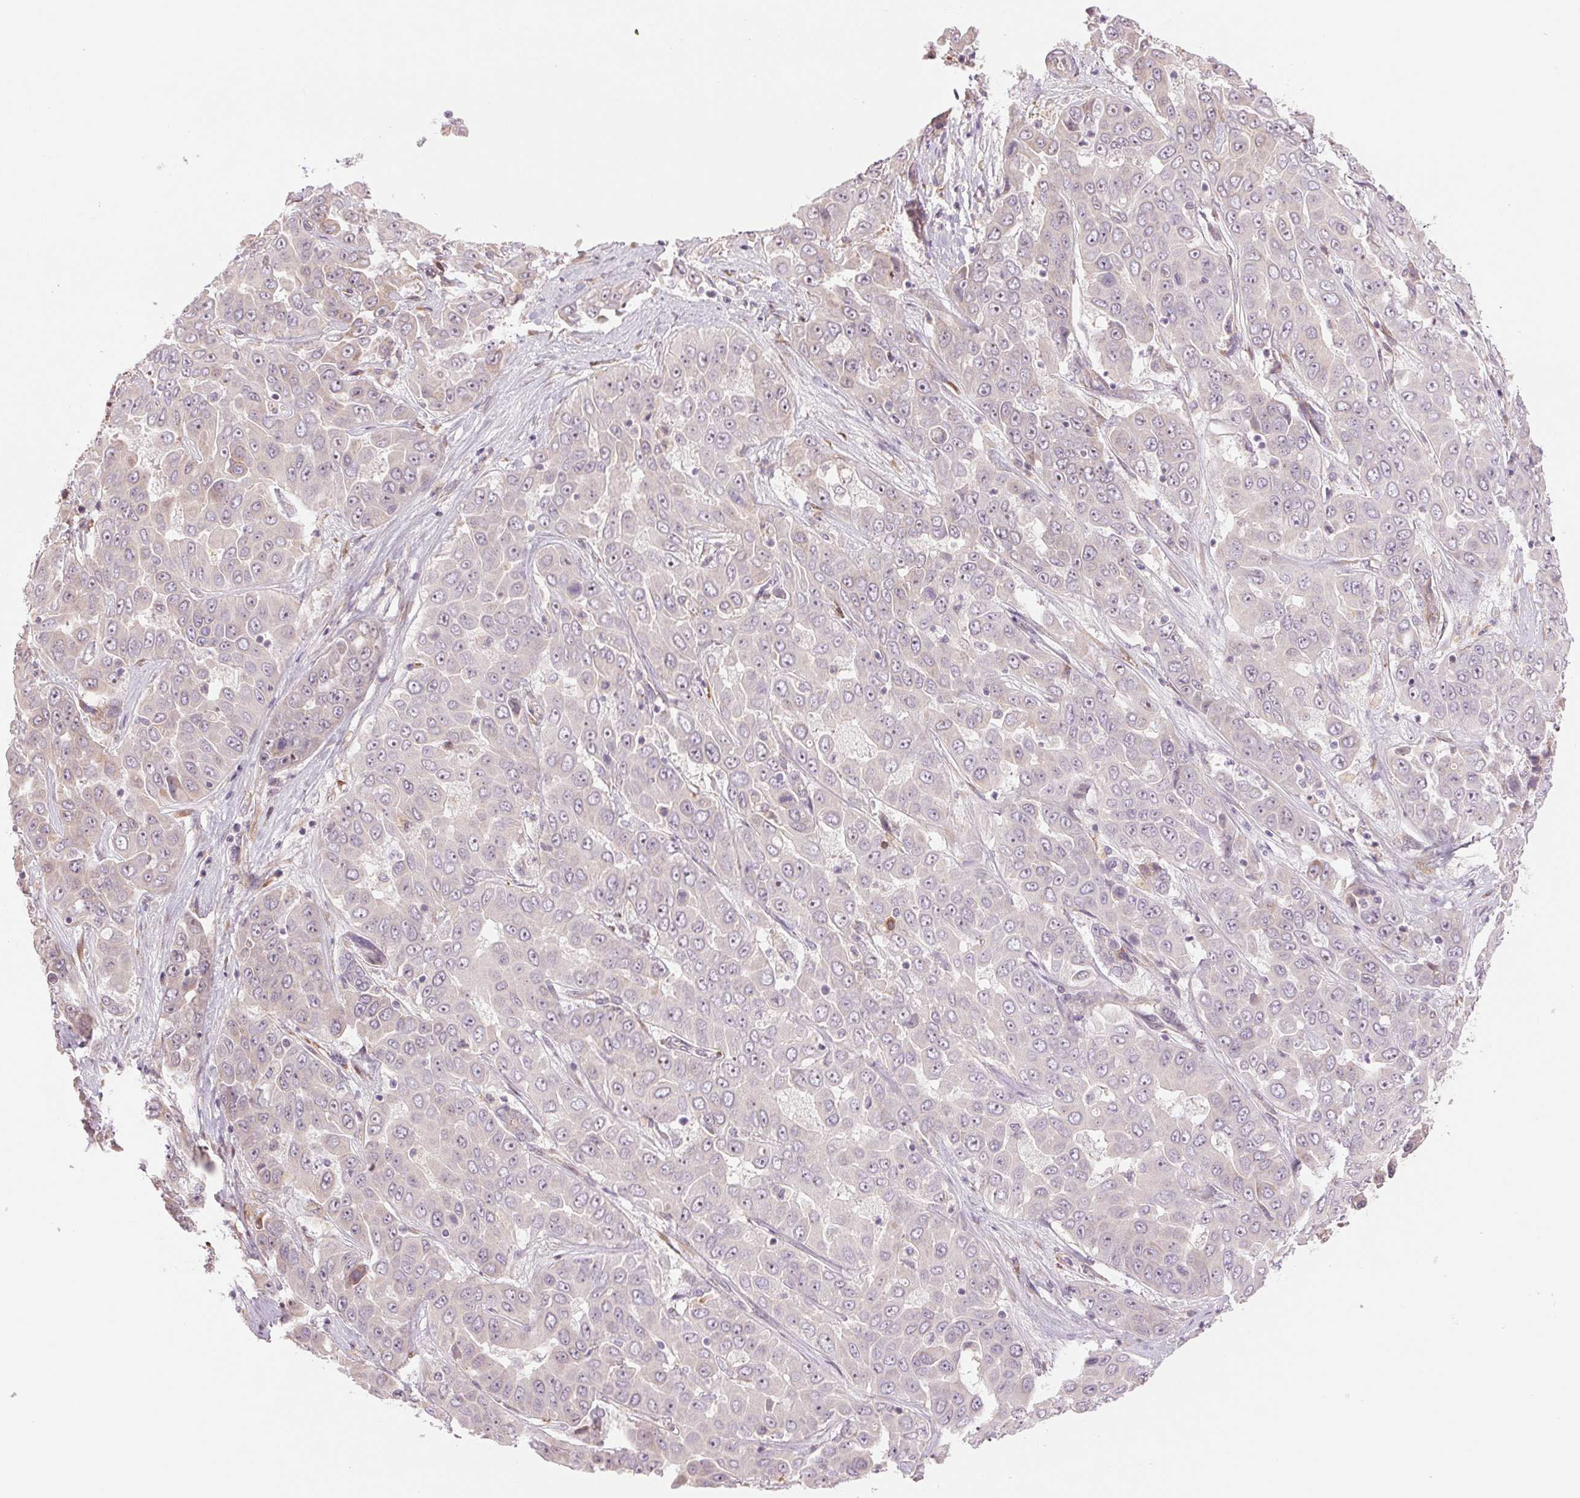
{"staining": {"intensity": "negative", "quantity": "none", "location": "none"}, "tissue": "liver cancer", "cell_type": "Tumor cells", "image_type": "cancer", "snomed": [{"axis": "morphology", "description": "Cholangiocarcinoma"}, {"axis": "topography", "description": "Liver"}], "caption": "This micrograph is of liver cholangiocarcinoma stained with immunohistochemistry to label a protein in brown with the nuclei are counter-stained blue. There is no positivity in tumor cells.", "gene": "METTL17", "patient": {"sex": "female", "age": 52}}